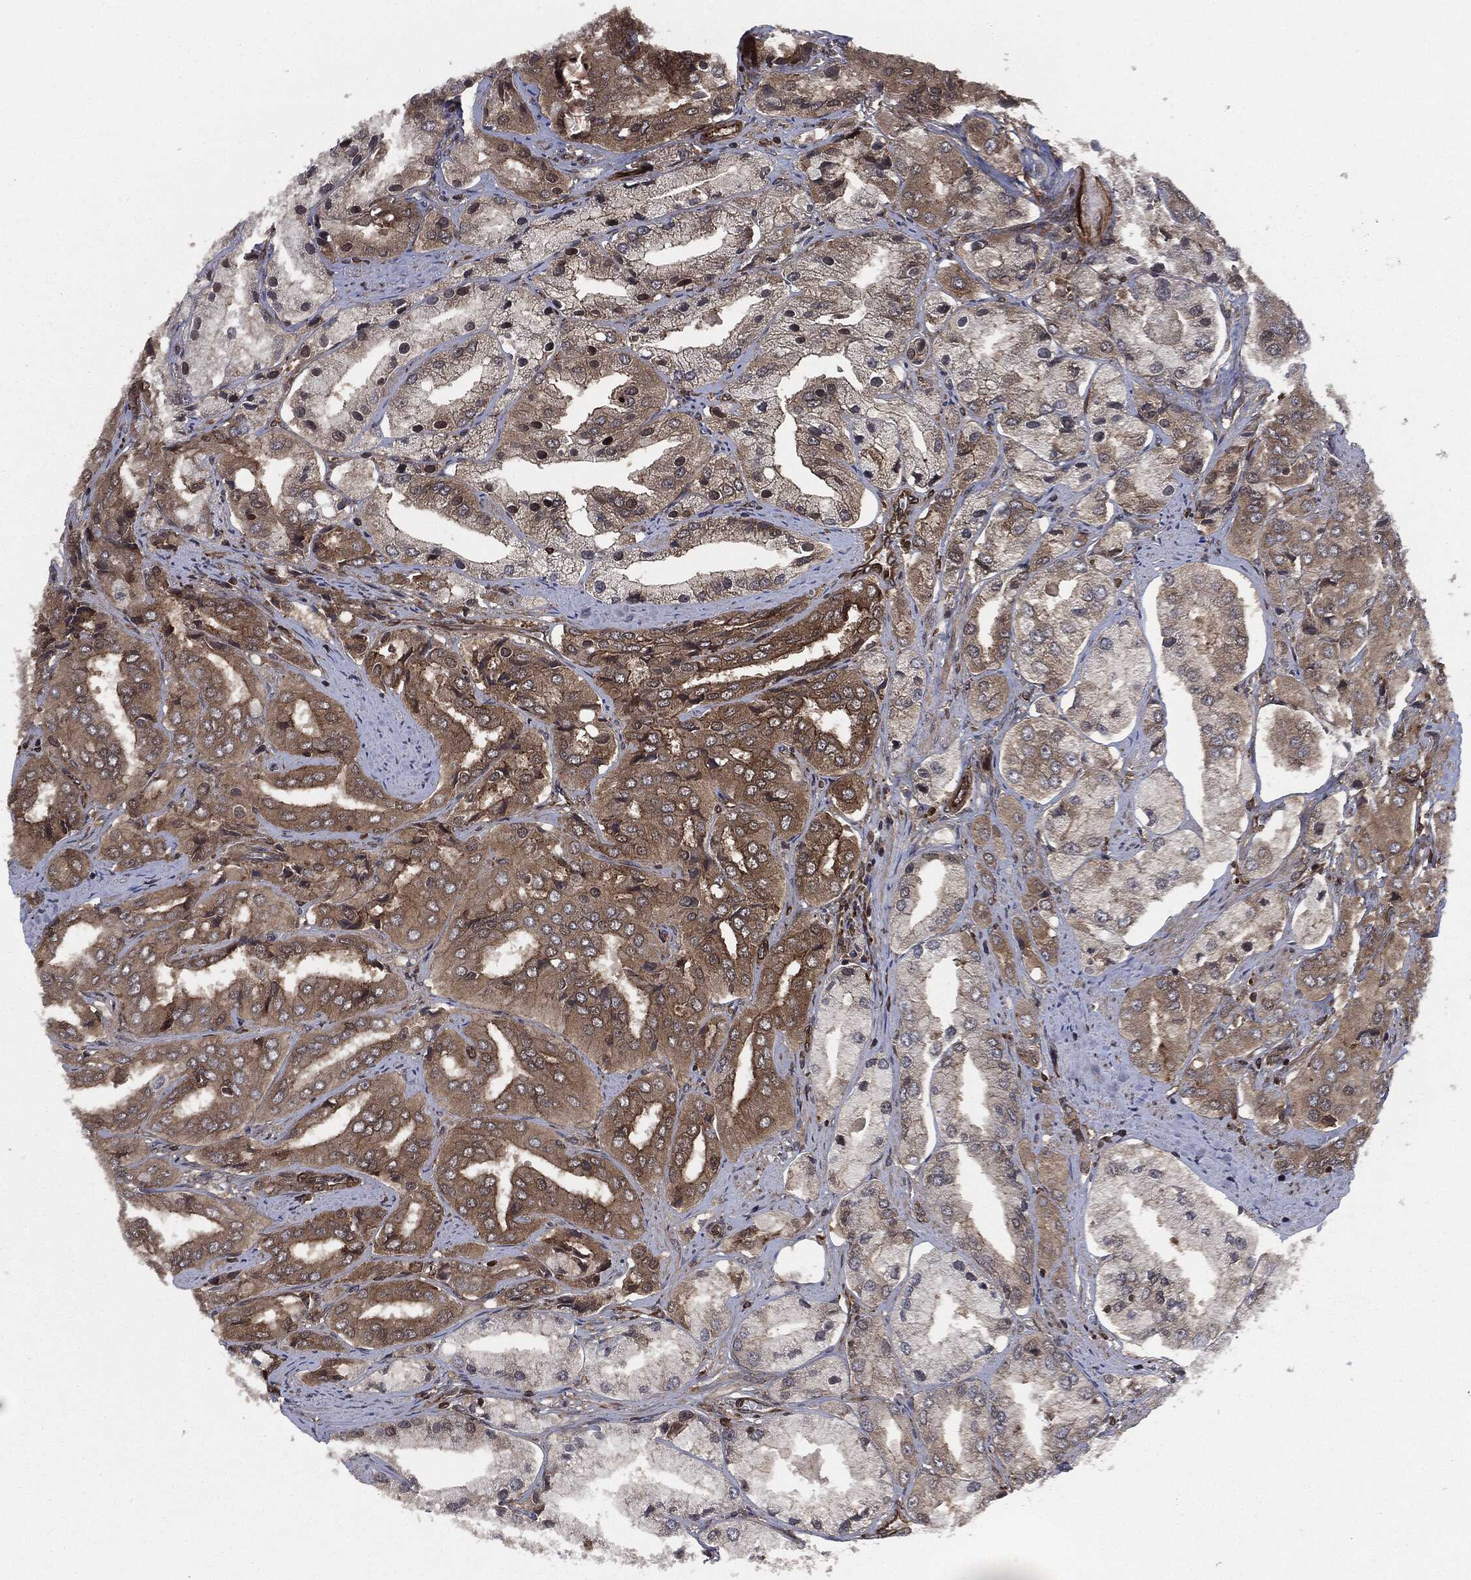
{"staining": {"intensity": "moderate", "quantity": "25%-75%", "location": "cytoplasmic/membranous"}, "tissue": "prostate cancer", "cell_type": "Tumor cells", "image_type": "cancer", "snomed": [{"axis": "morphology", "description": "Adenocarcinoma, Low grade"}, {"axis": "topography", "description": "Prostate"}], "caption": "Protein expression analysis of human prostate cancer reveals moderate cytoplasmic/membranous expression in about 25%-75% of tumor cells. (DAB (3,3'-diaminobenzidine) IHC with brightfield microscopy, high magnification).", "gene": "RAP1GDS1", "patient": {"sex": "male", "age": 69}}